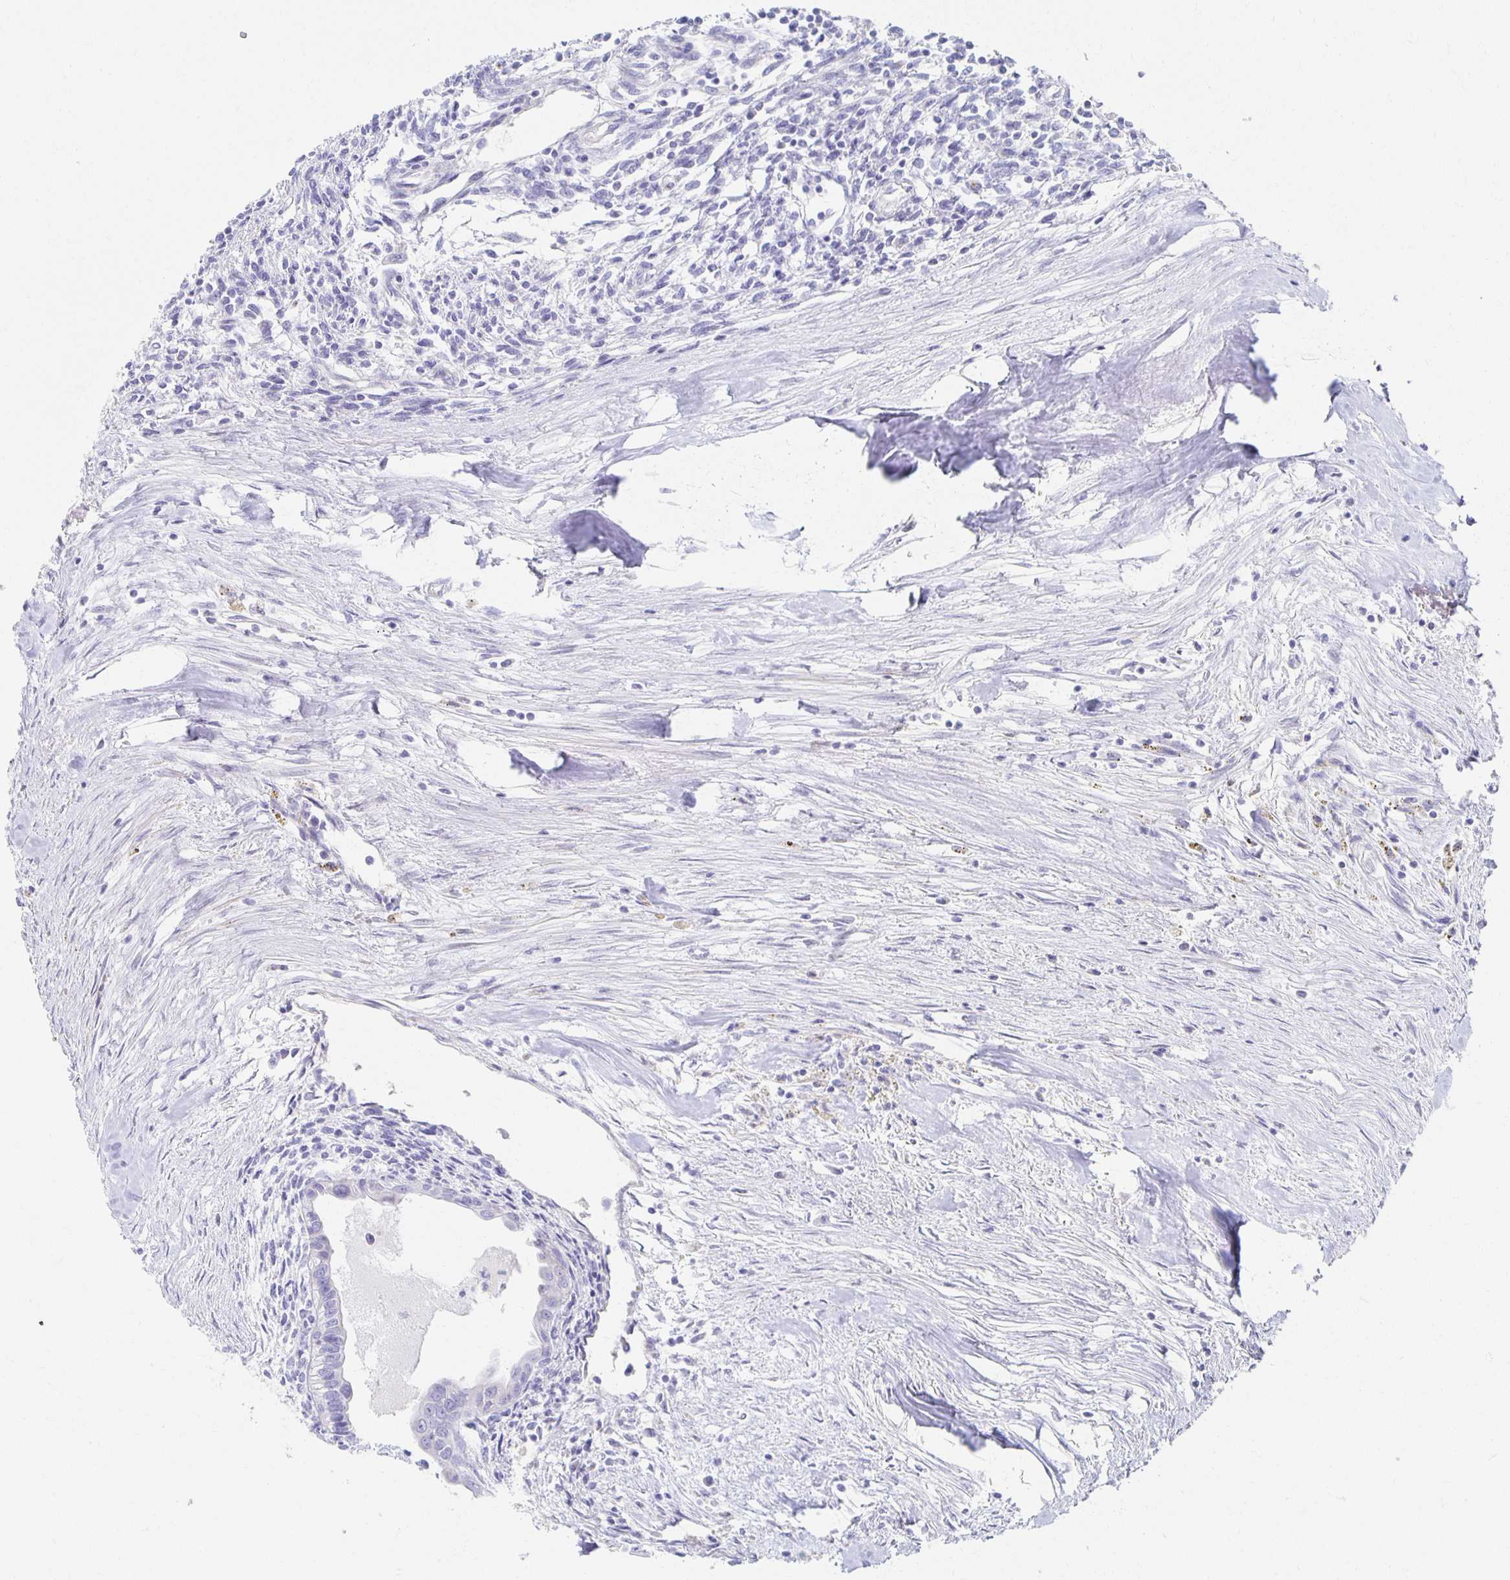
{"staining": {"intensity": "negative", "quantity": "none", "location": "none"}, "tissue": "testis cancer", "cell_type": "Tumor cells", "image_type": "cancer", "snomed": [{"axis": "morphology", "description": "Carcinoma, Embryonal, NOS"}, {"axis": "topography", "description": "Testis"}], "caption": "A high-resolution histopathology image shows IHC staining of testis cancer, which demonstrates no significant expression in tumor cells.", "gene": "TEX44", "patient": {"sex": "male", "age": 37}}